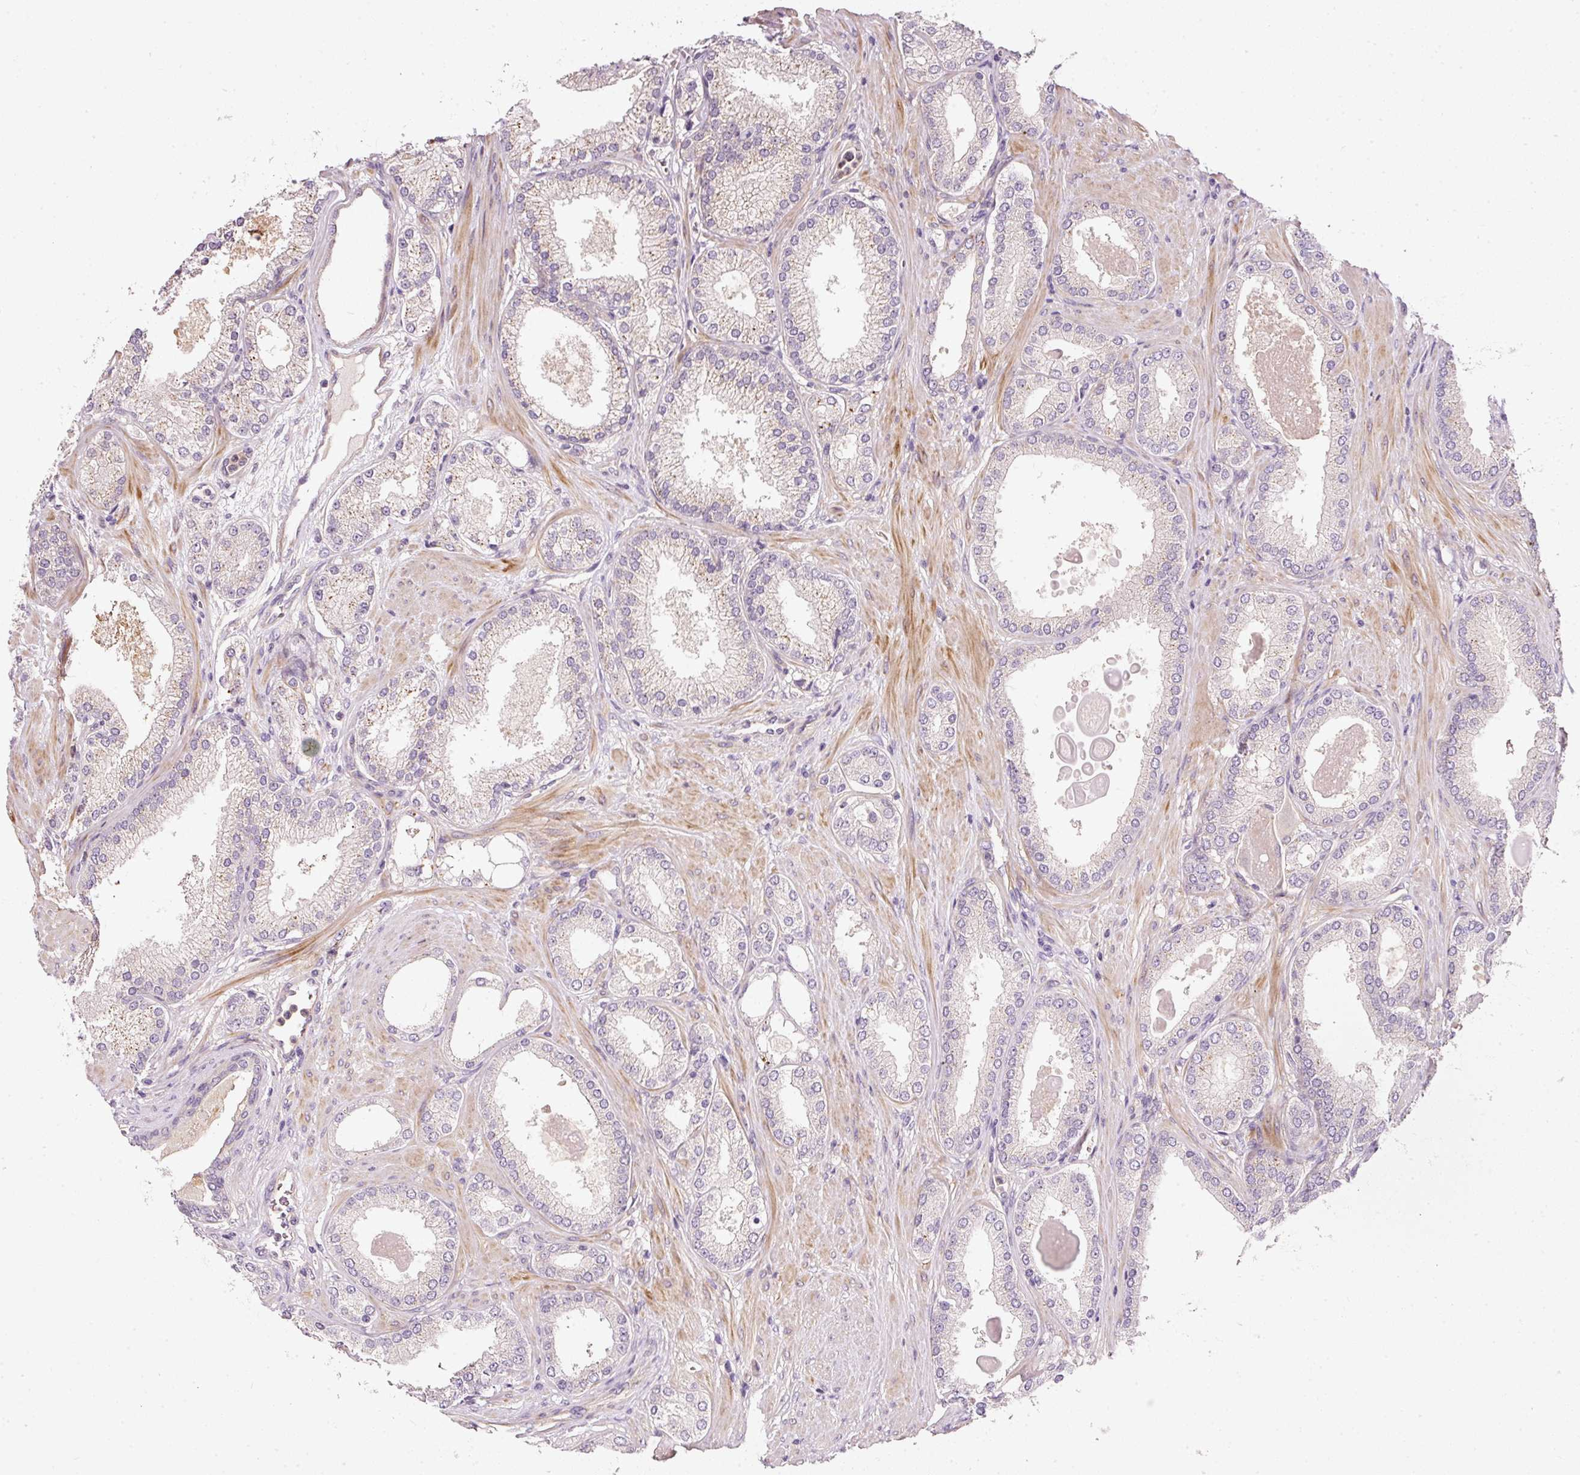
{"staining": {"intensity": "negative", "quantity": "none", "location": "none"}, "tissue": "prostate cancer", "cell_type": "Tumor cells", "image_type": "cancer", "snomed": [{"axis": "morphology", "description": "Adenocarcinoma, Low grade"}, {"axis": "topography", "description": "Prostate"}], "caption": "Tumor cells show no significant expression in prostate cancer. The staining is performed using DAB (3,3'-diaminobenzidine) brown chromogen with nuclei counter-stained in using hematoxylin.", "gene": "TIRAP", "patient": {"sex": "male", "age": 59}}